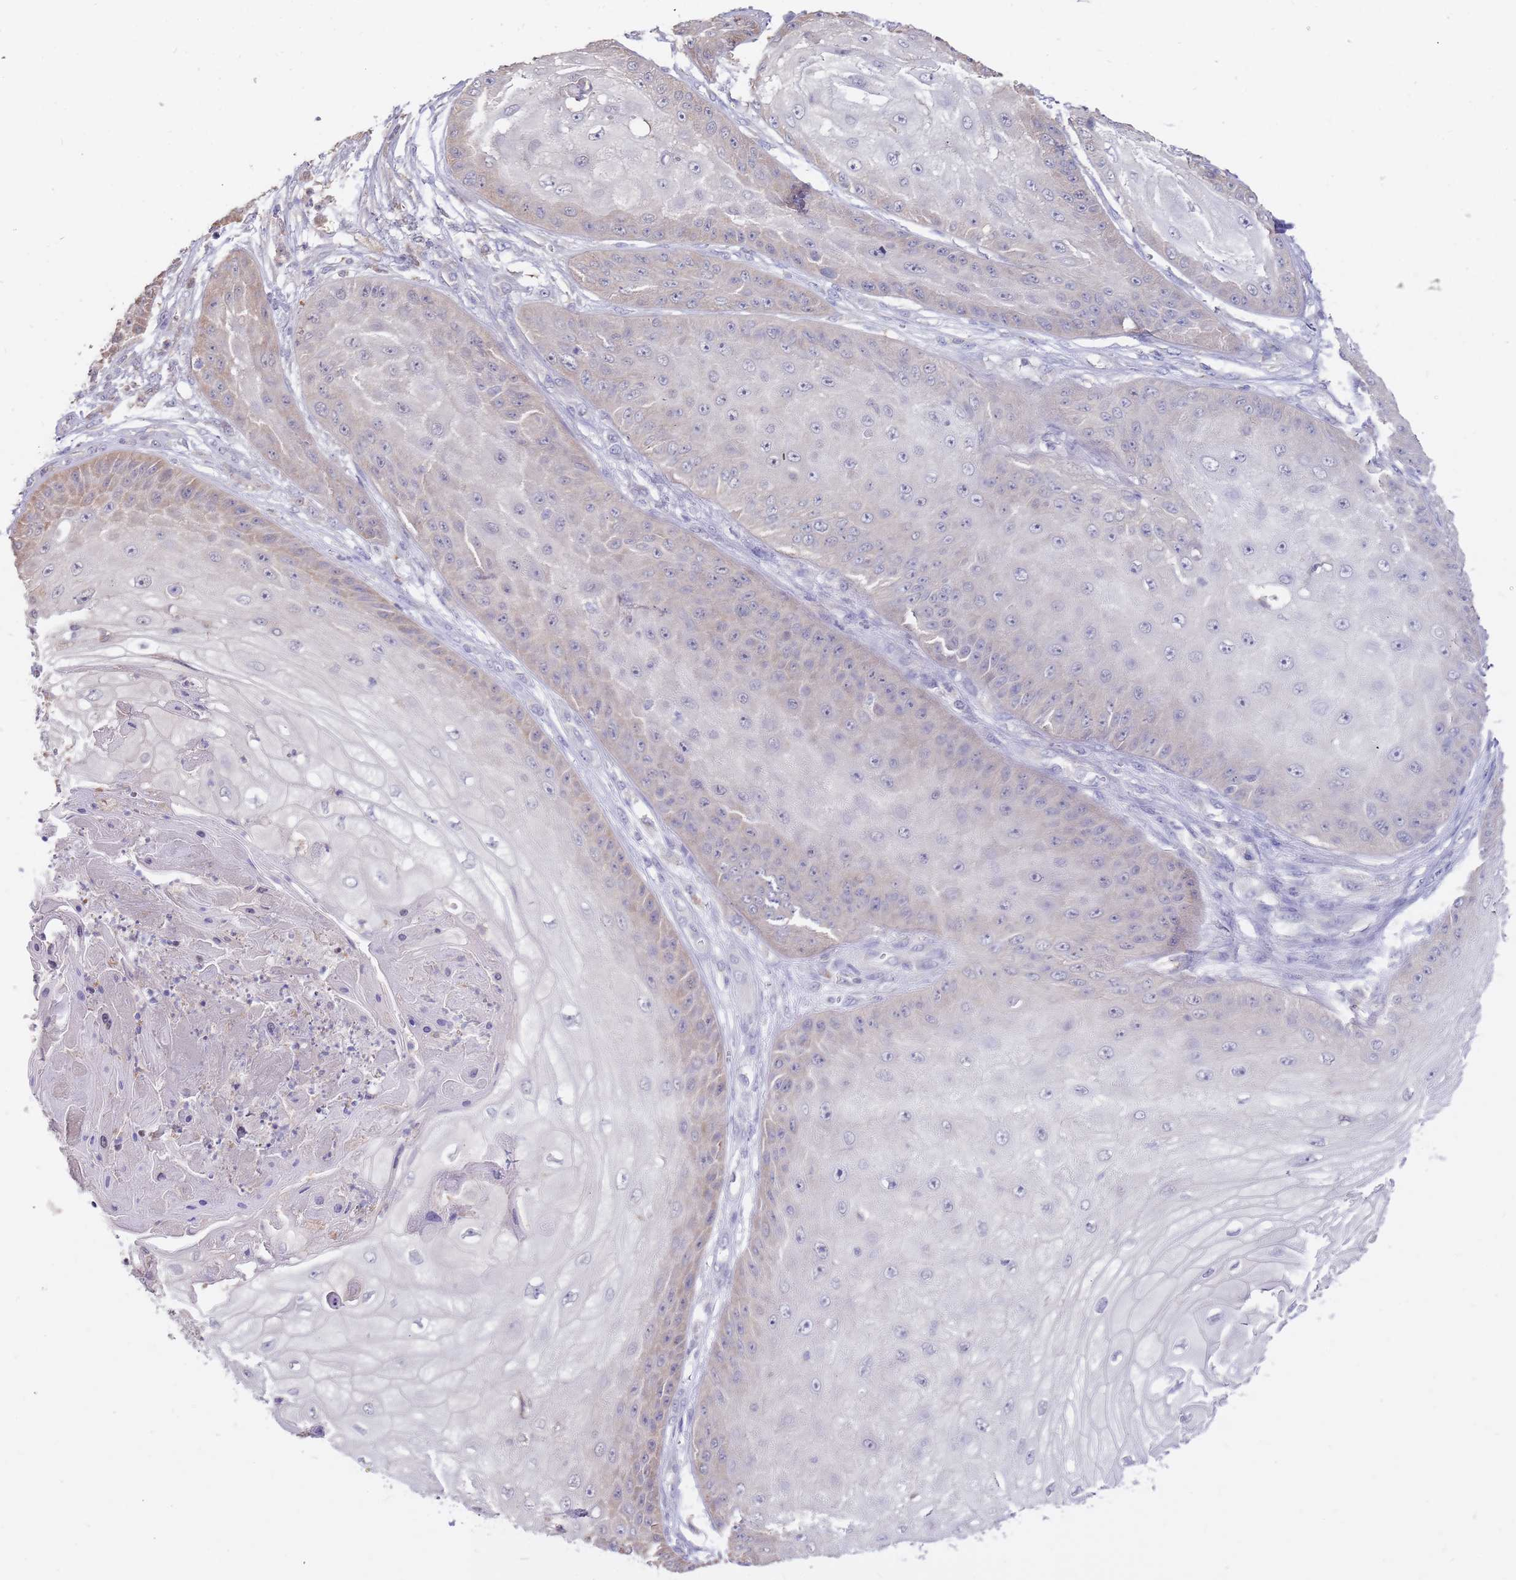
{"staining": {"intensity": "weak", "quantity": "<25%", "location": "cytoplasmic/membranous"}, "tissue": "skin cancer", "cell_type": "Tumor cells", "image_type": "cancer", "snomed": [{"axis": "morphology", "description": "Squamous cell carcinoma, NOS"}, {"axis": "topography", "description": "Skin"}], "caption": "DAB immunohistochemical staining of human skin squamous cell carcinoma reveals no significant staining in tumor cells.", "gene": "AP5S1", "patient": {"sex": "male", "age": 70}}